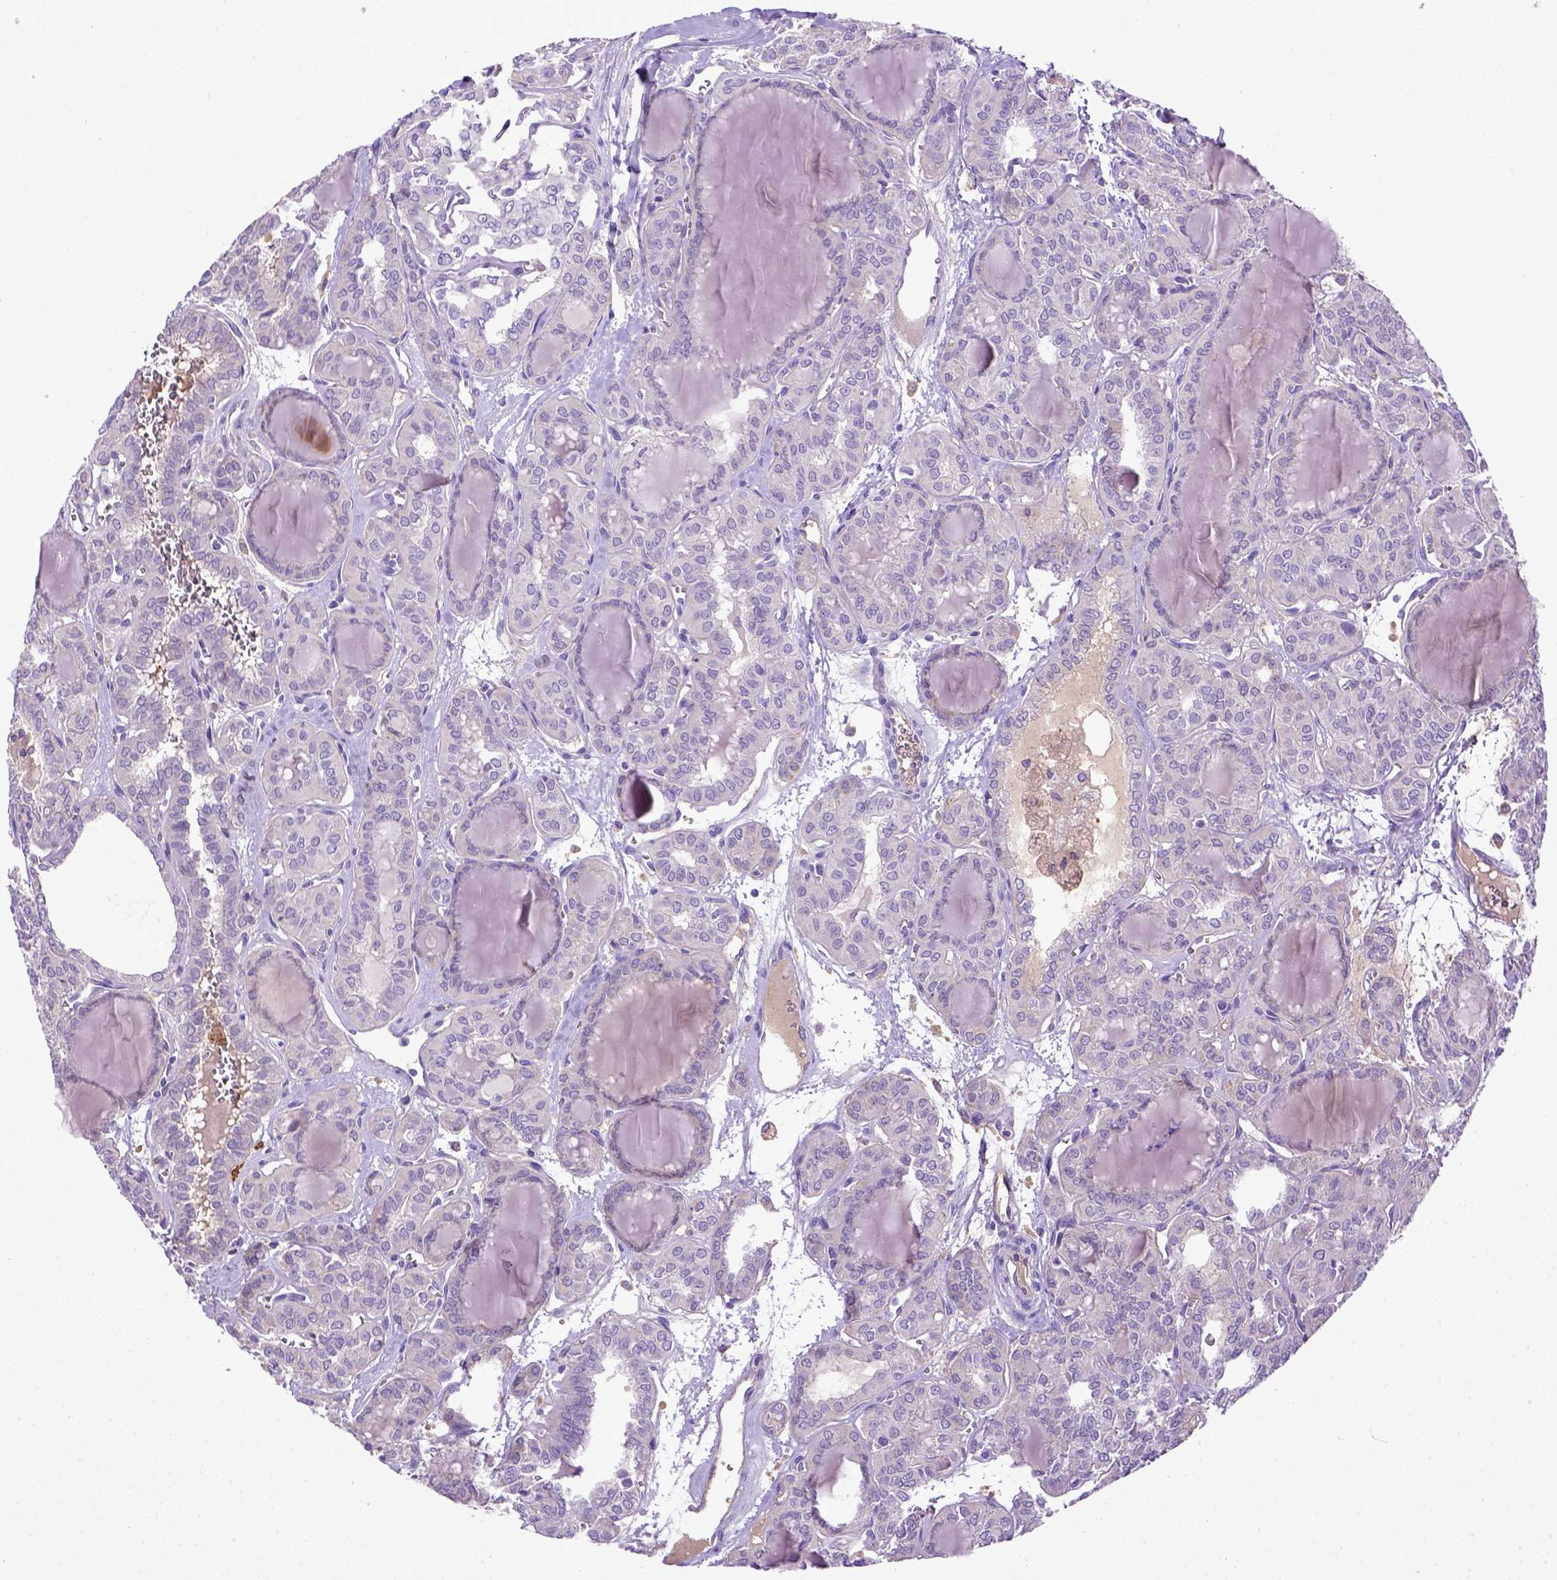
{"staining": {"intensity": "negative", "quantity": "none", "location": "none"}, "tissue": "thyroid cancer", "cell_type": "Tumor cells", "image_type": "cancer", "snomed": [{"axis": "morphology", "description": "Papillary adenocarcinoma, NOS"}, {"axis": "topography", "description": "Thyroid gland"}], "caption": "Image shows no protein positivity in tumor cells of papillary adenocarcinoma (thyroid) tissue.", "gene": "DEPDC1B", "patient": {"sex": "female", "age": 41}}